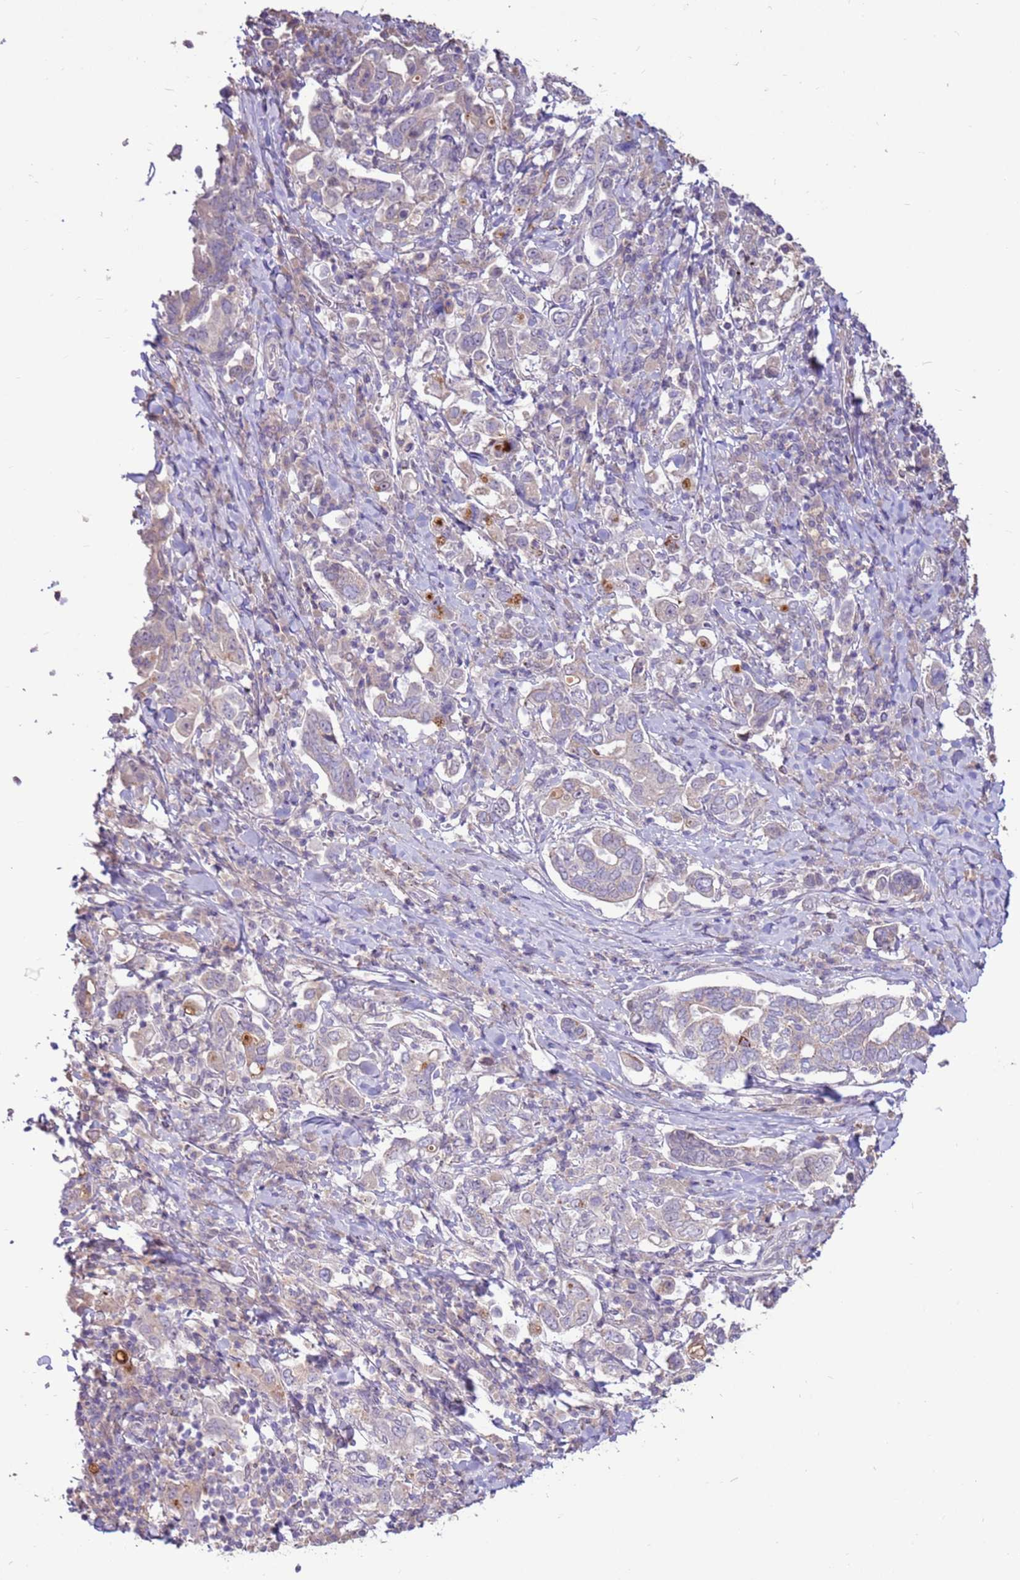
{"staining": {"intensity": "negative", "quantity": "none", "location": "none"}, "tissue": "stomach cancer", "cell_type": "Tumor cells", "image_type": "cancer", "snomed": [{"axis": "morphology", "description": "Adenocarcinoma, NOS"}, {"axis": "topography", "description": "Stomach, upper"}, {"axis": "topography", "description": "Stomach"}], "caption": "A high-resolution image shows immunohistochemistry staining of stomach adenocarcinoma, which shows no significant staining in tumor cells. The staining is performed using DAB brown chromogen with nuclei counter-stained in using hematoxylin.", "gene": "LGI4", "patient": {"sex": "male", "age": 62}}